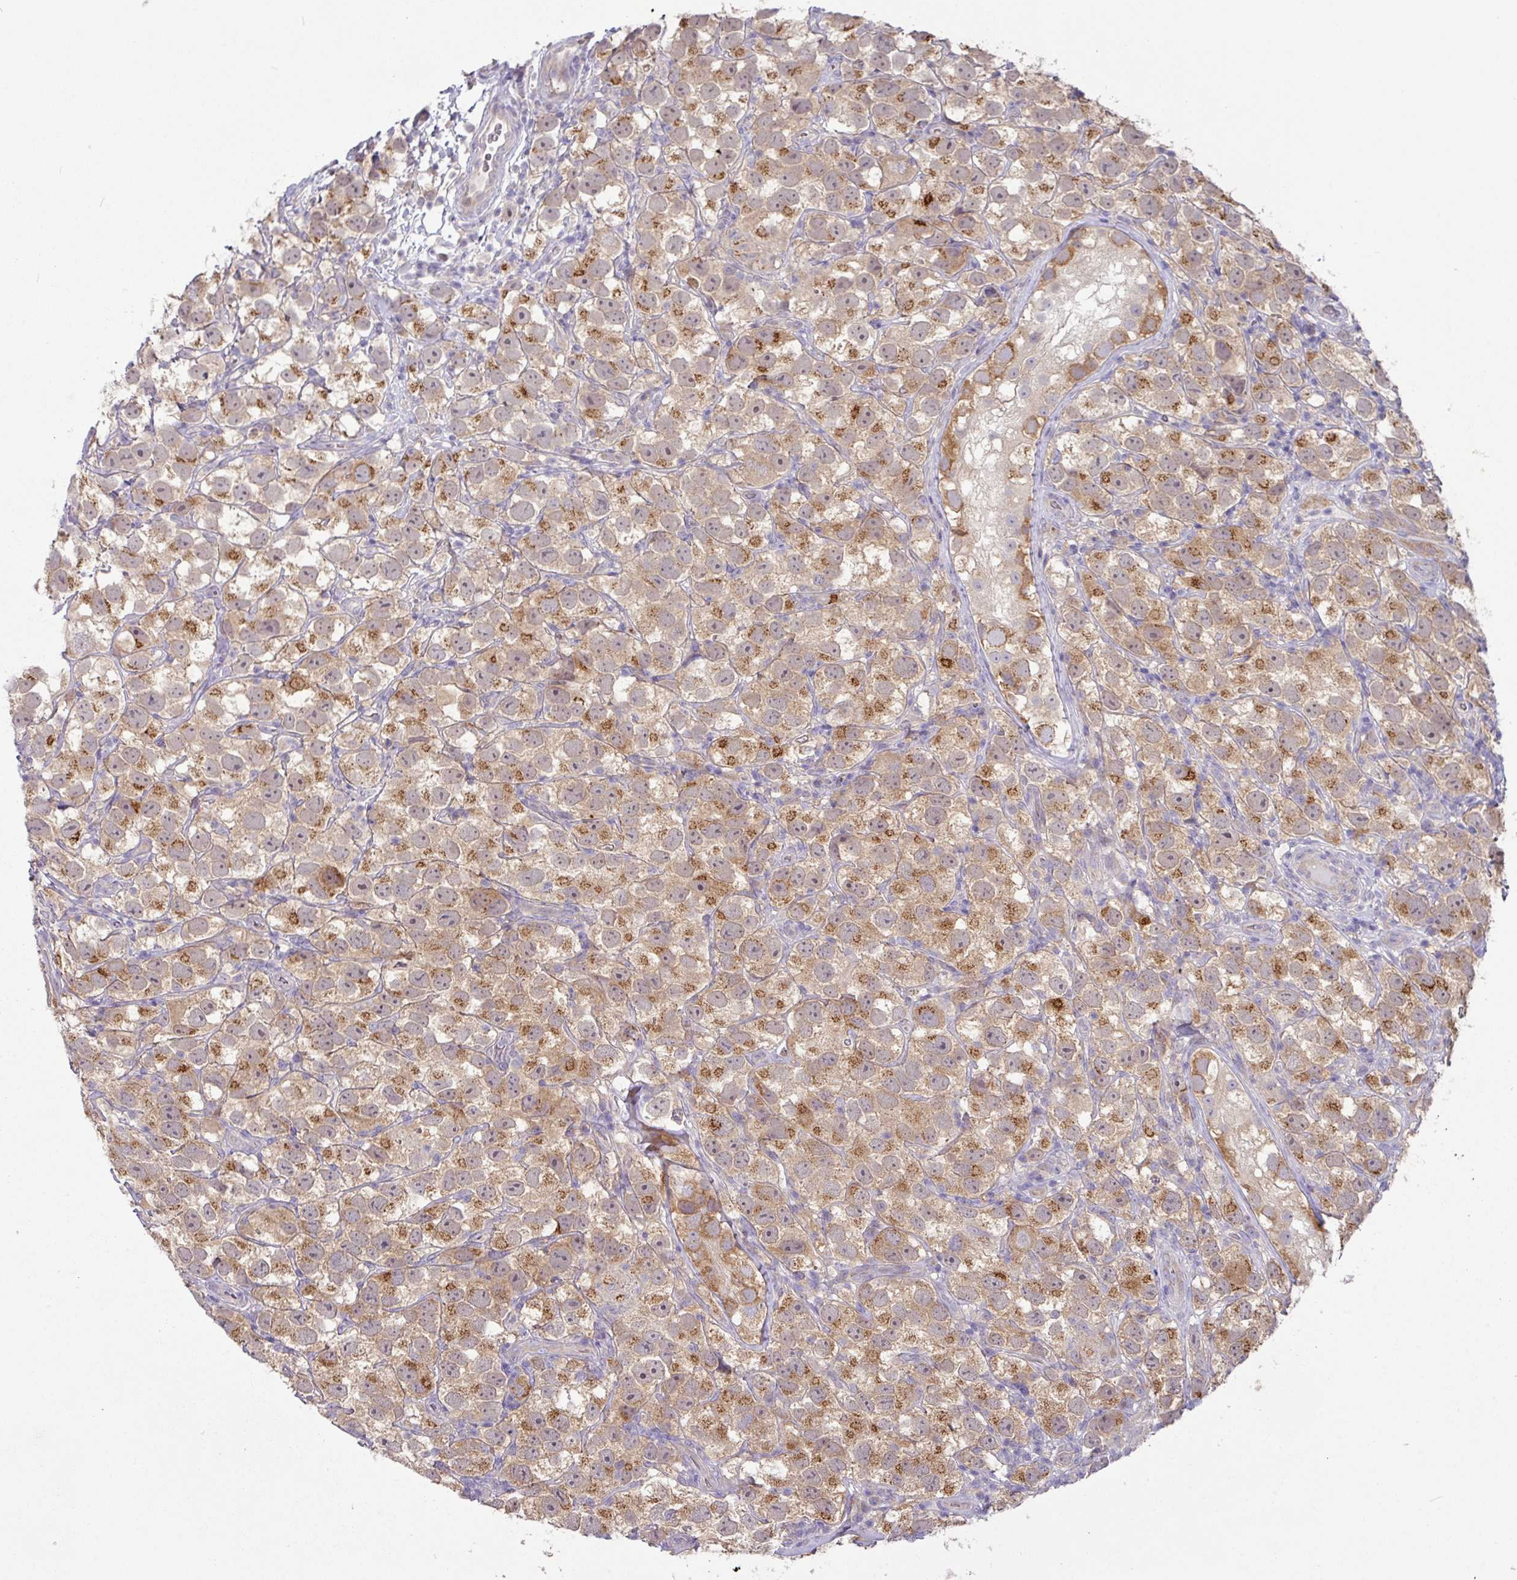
{"staining": {"intensity": "moderate", "quantity": "25%-75%", "location": "cytoplasmic/membranous"}, "tissue": "testis cancer", "cell_type": "Tumor cells", "image_type": "cancer", "snomed": [{"axis": "morphology", "description": "Seminoma, NOS"}, {"axis": "topography", "description": "Testis"}], "caption": "Testis cancer tissue exhibits moderate cytoplasmic/membranous positivity in approximately 25%-75% of tumor cells", "gene": "GALNT12", "patient": {"sex": "male", "age": 26}}